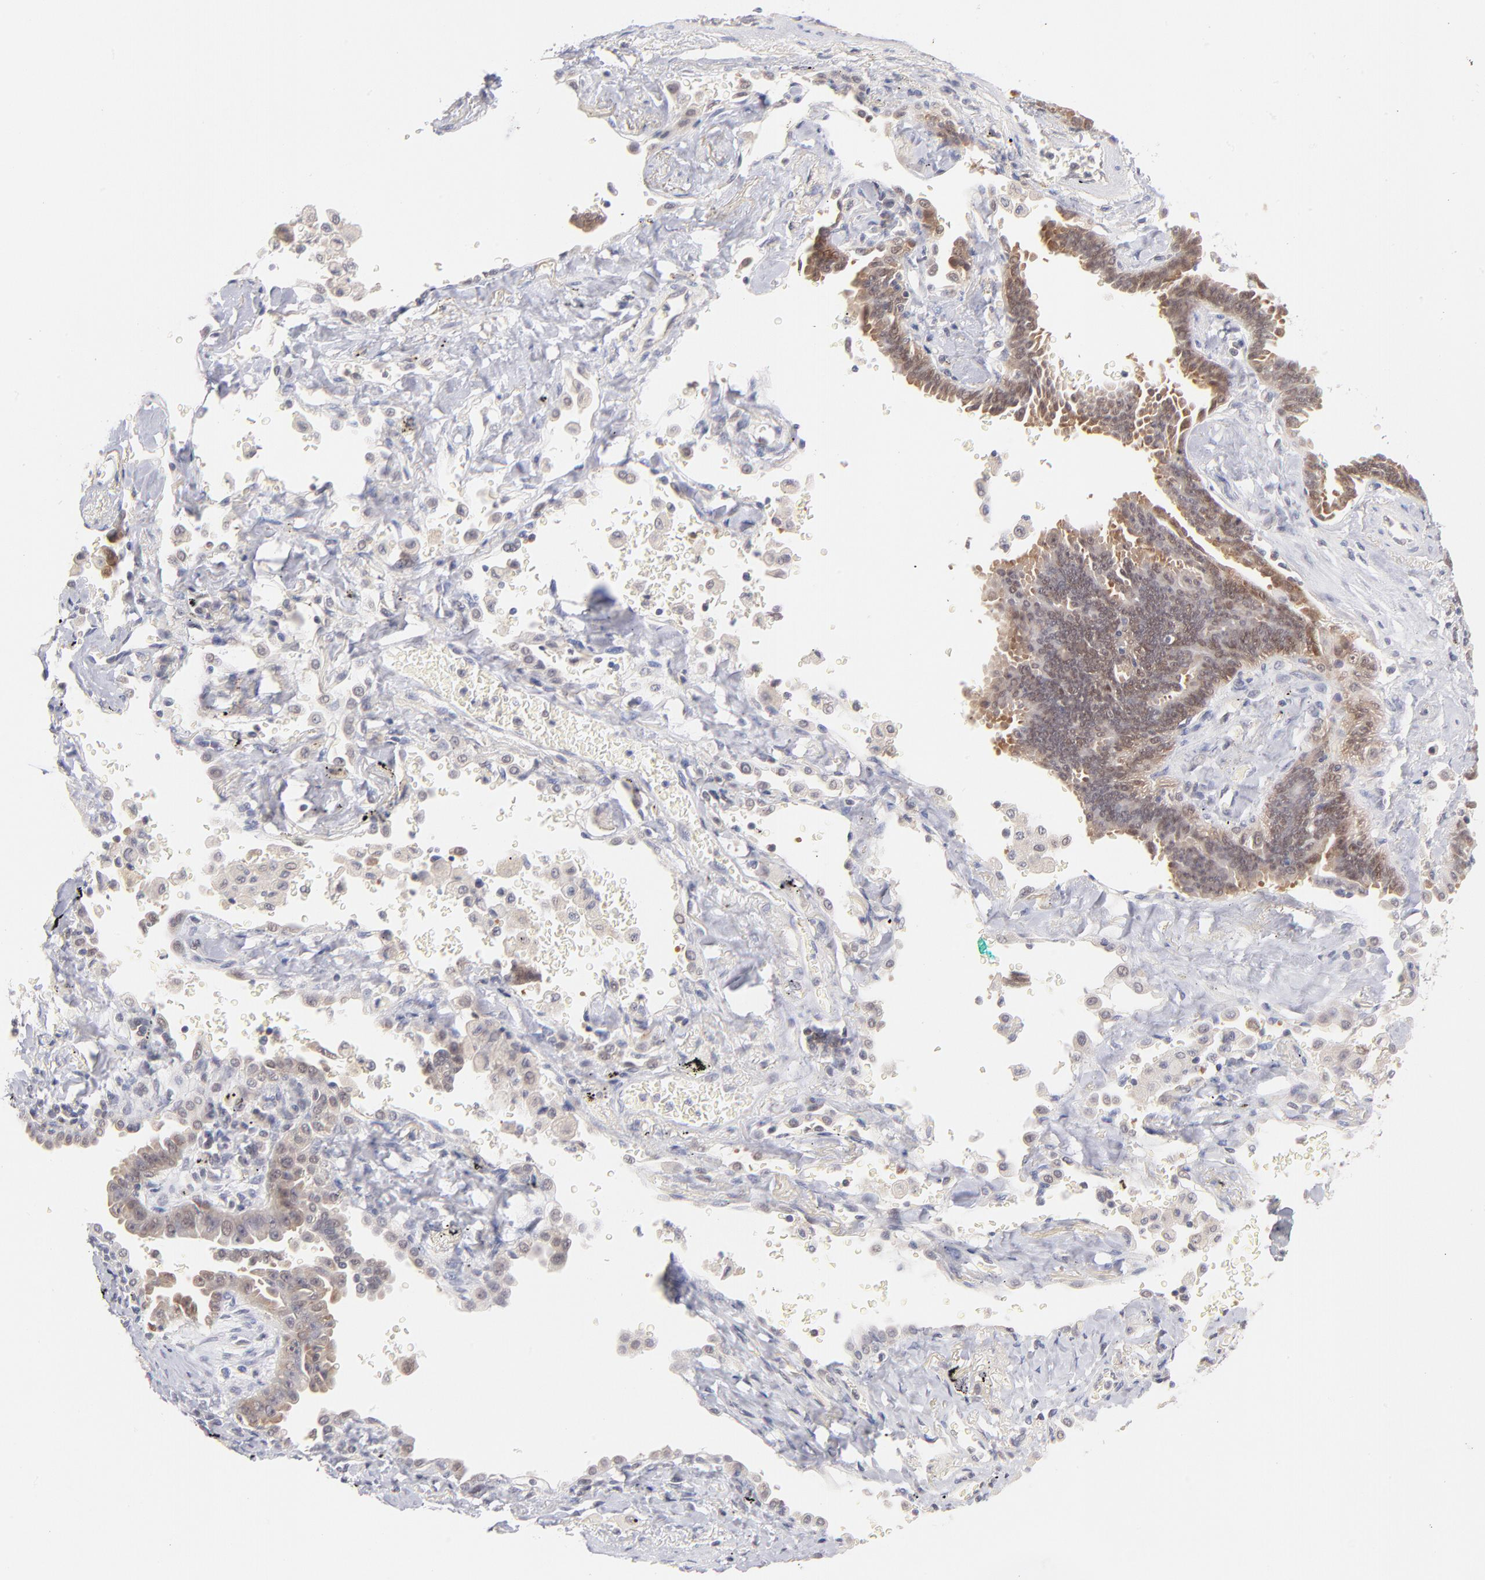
{"staining": {"intensity": "weak", "quantity": ">75%", "location": "cytoplasmic/membranous,nuclear"}, "tissue": "lung cancer", "cell_type": "Tumor cells", "image_type": "cancer", "snomed": [{"axis": "morphology", "description": "Adenocarcinoma, NOS"}, {"axis": "topography", "description": "Lung"}], "caption": "Immunohistochemistry (IHC) staining of lung cancer (adenocarcinoma), which shows low levels of weak cytoplasmic/membranous and nuclear positivity in about >75% of tumor cells indicating weak cytoplasmic/membranous and nuclear protein positivity. The staining was performed using DAB (3,3'-diaminobenzidine) (brown) for protein detection and nuclei were counterstained in hematoxylin (blue).", "gene": "CASP6", "patient": {"sex": "female", "age": 64}}